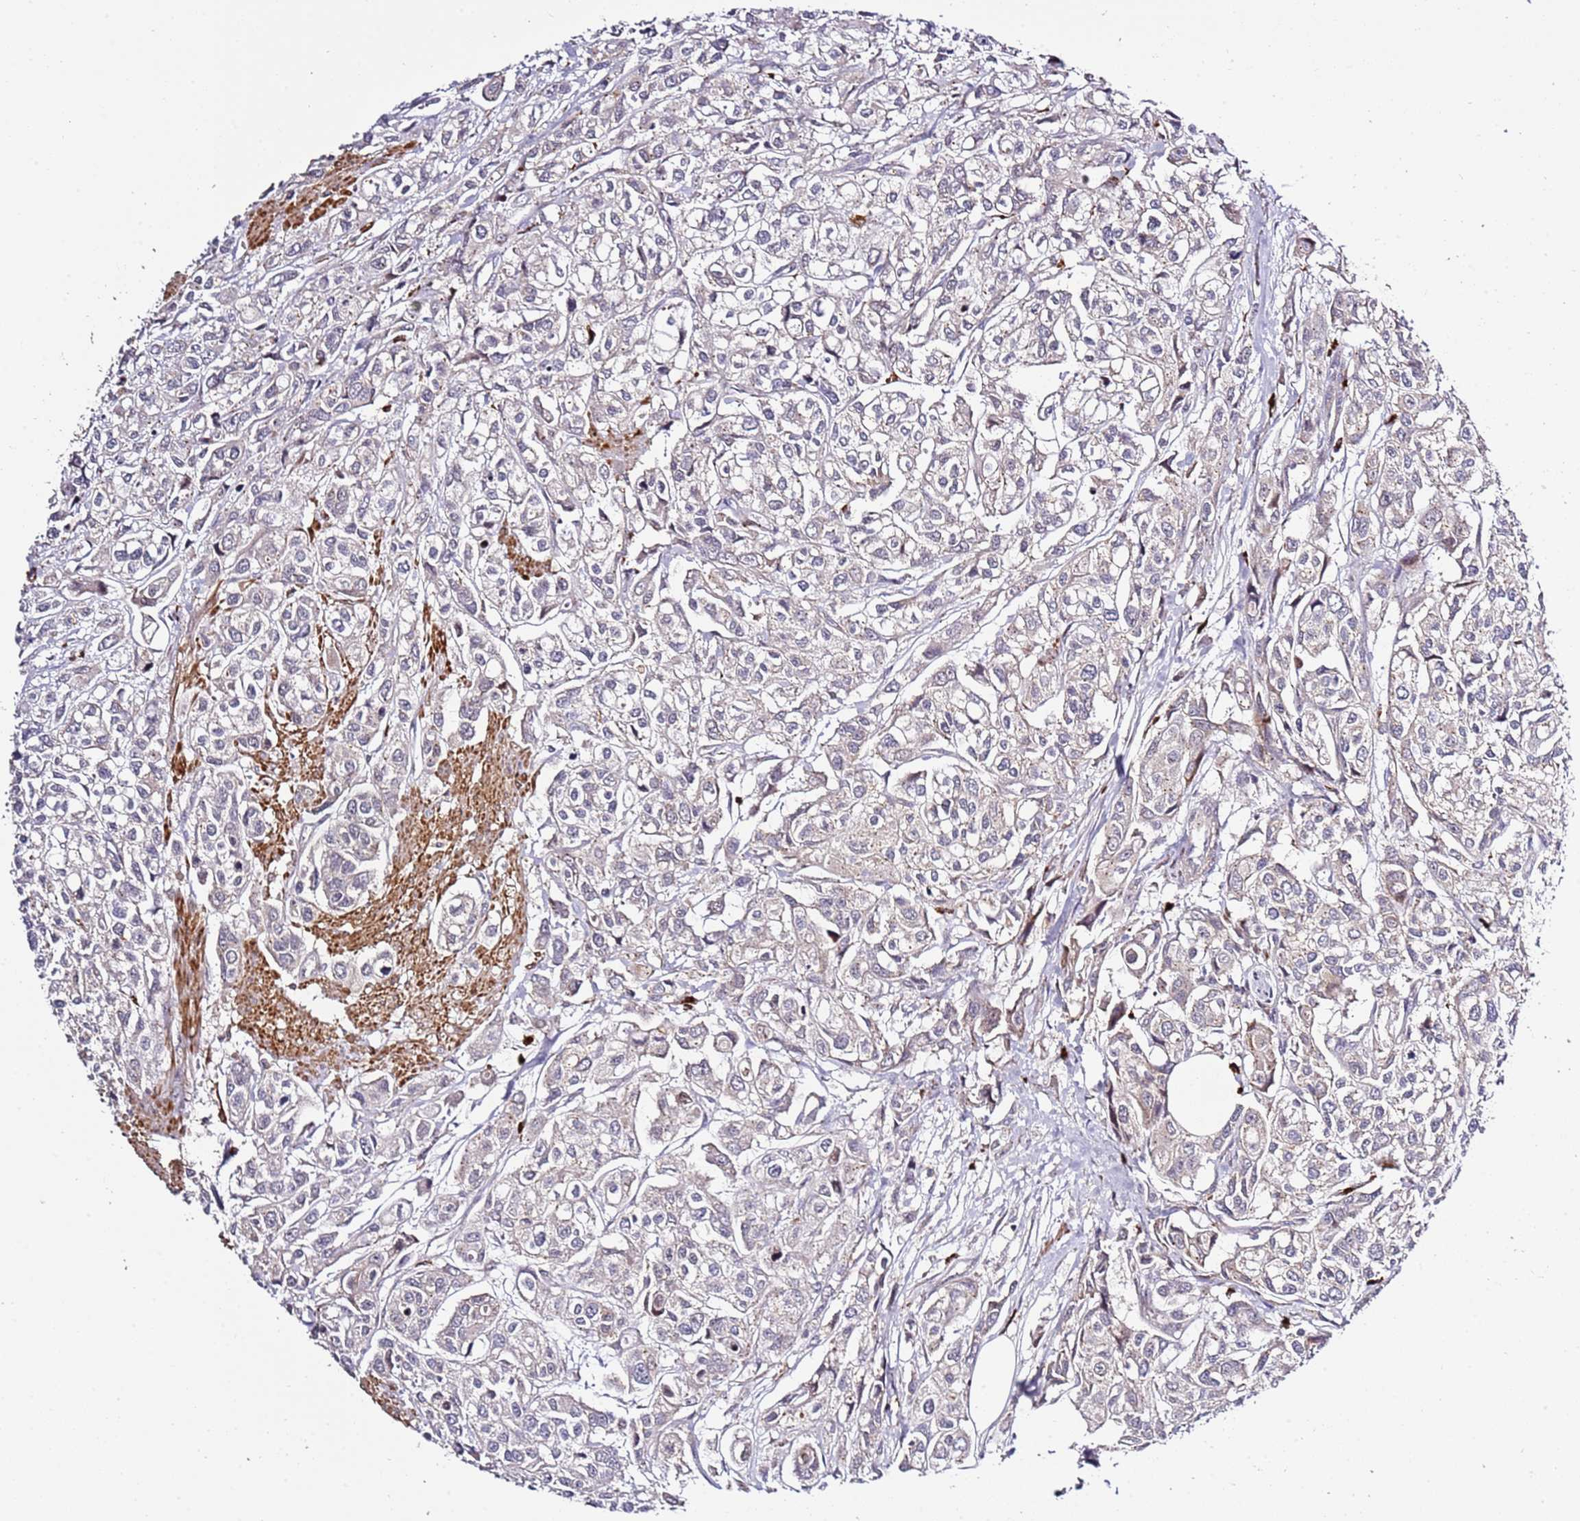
{"staining": {"intensity": "negative", "quantity": "none", "location": "none"}, "tissue": "urothelial cancer", "cell_type": "Tumor cells", "image_type": "cancer", "snomed": [{"axis": "morphology", "description": "Urothelial carcinoma, High grade"}, {"axis": "topography", "description": "Urinary bladder"}], "caption": "This is a micrograph of IHC staining of urothelial carcinoma (high-grade), which shows no staining in tumor cells. Nuclei are stained in blue.", "gene": "PVRIG", "patient": {"sex": "male", "age": 67}}